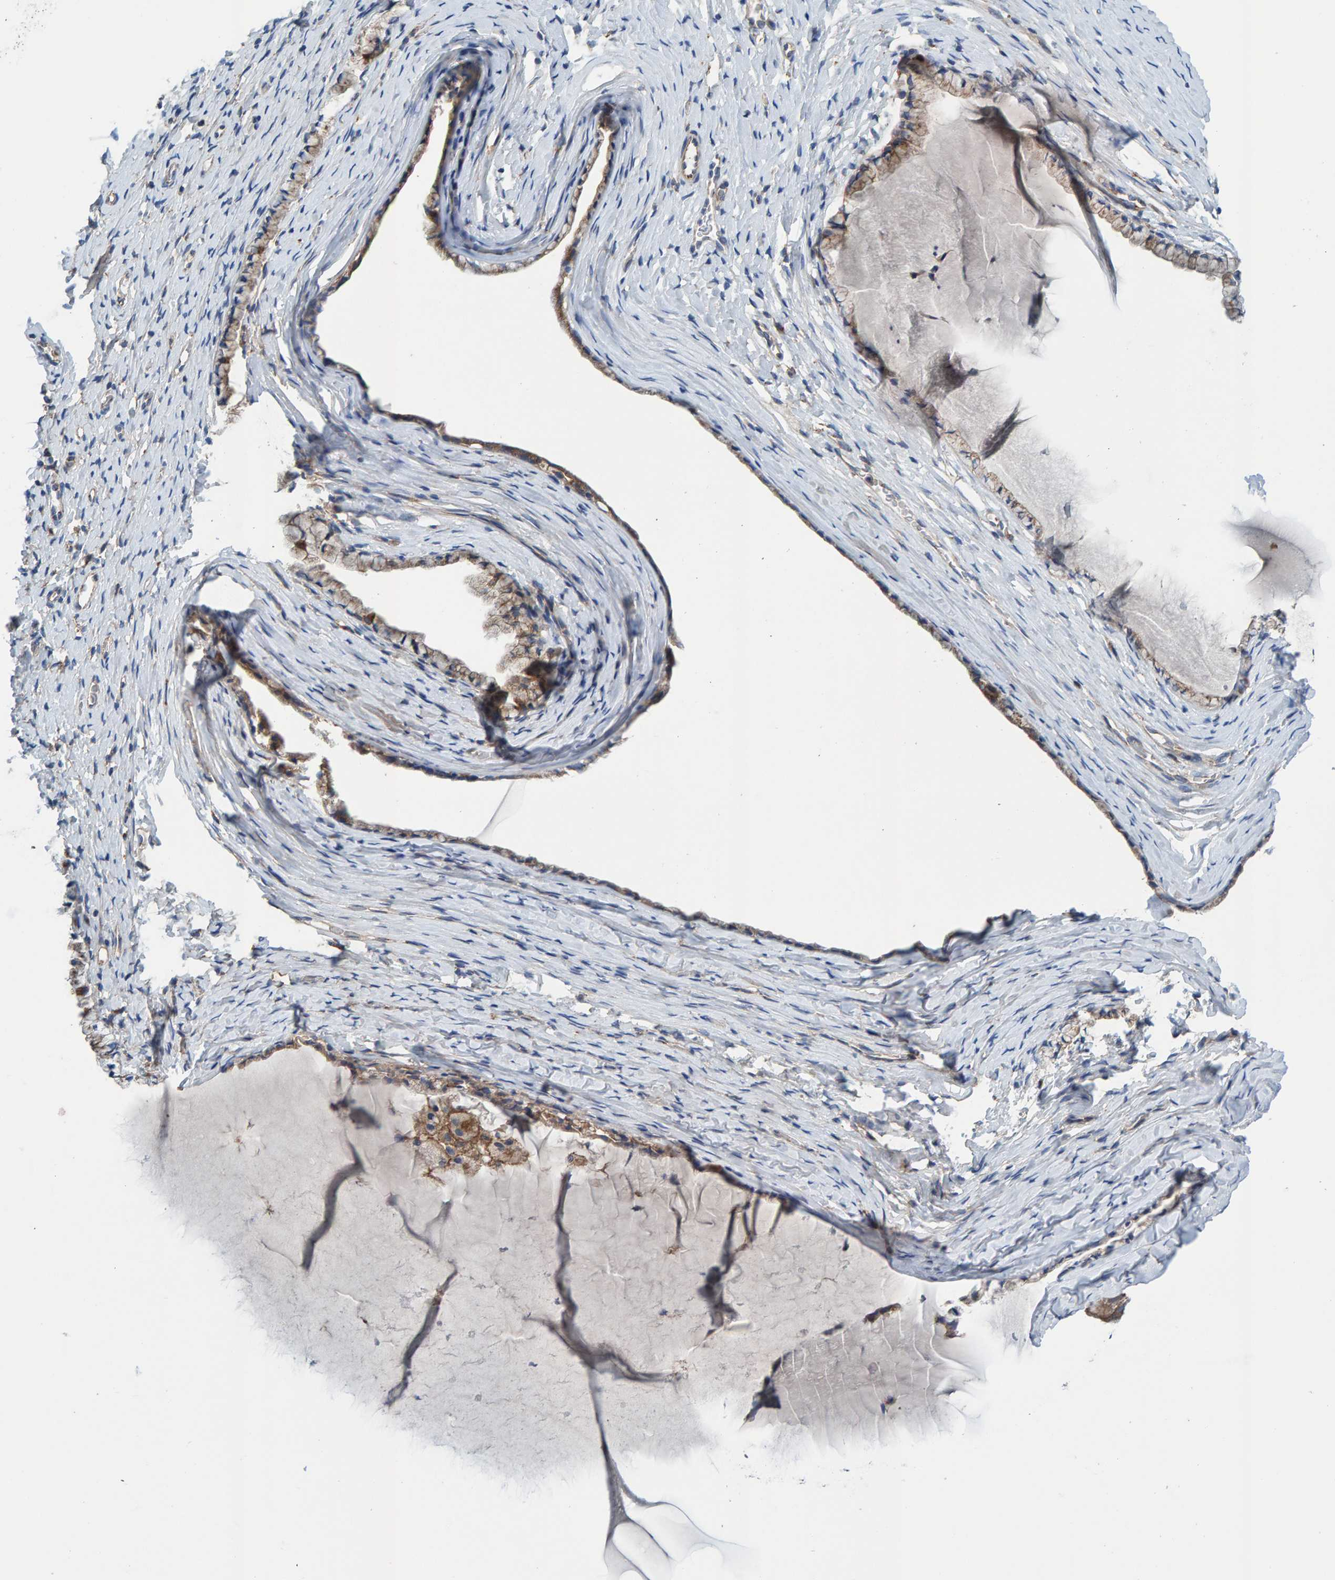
{"staining": {"intensity": "weak", "quantity": "25%-75%", "location": "cytoplasmic/membranous"}, "tissue": "cervix", "cell_type": "Glandular cells", "image_type": "normal", "snomed": [{"axis": "morphology", "description": "Normal tissue, NOS"}, {"axis": "topography", "description": "Cervix"}], "caption": "Normal cervix shows weak cytoplasmic/membranous staining in approximately 25%-75% of glandular cells, visualized by immunohistochemistry. The protein of interest is shown in brown color, while the nuclei are stained blue.", "gene": "MKLN1", "patient": {"sex": "female", "age": 72}}